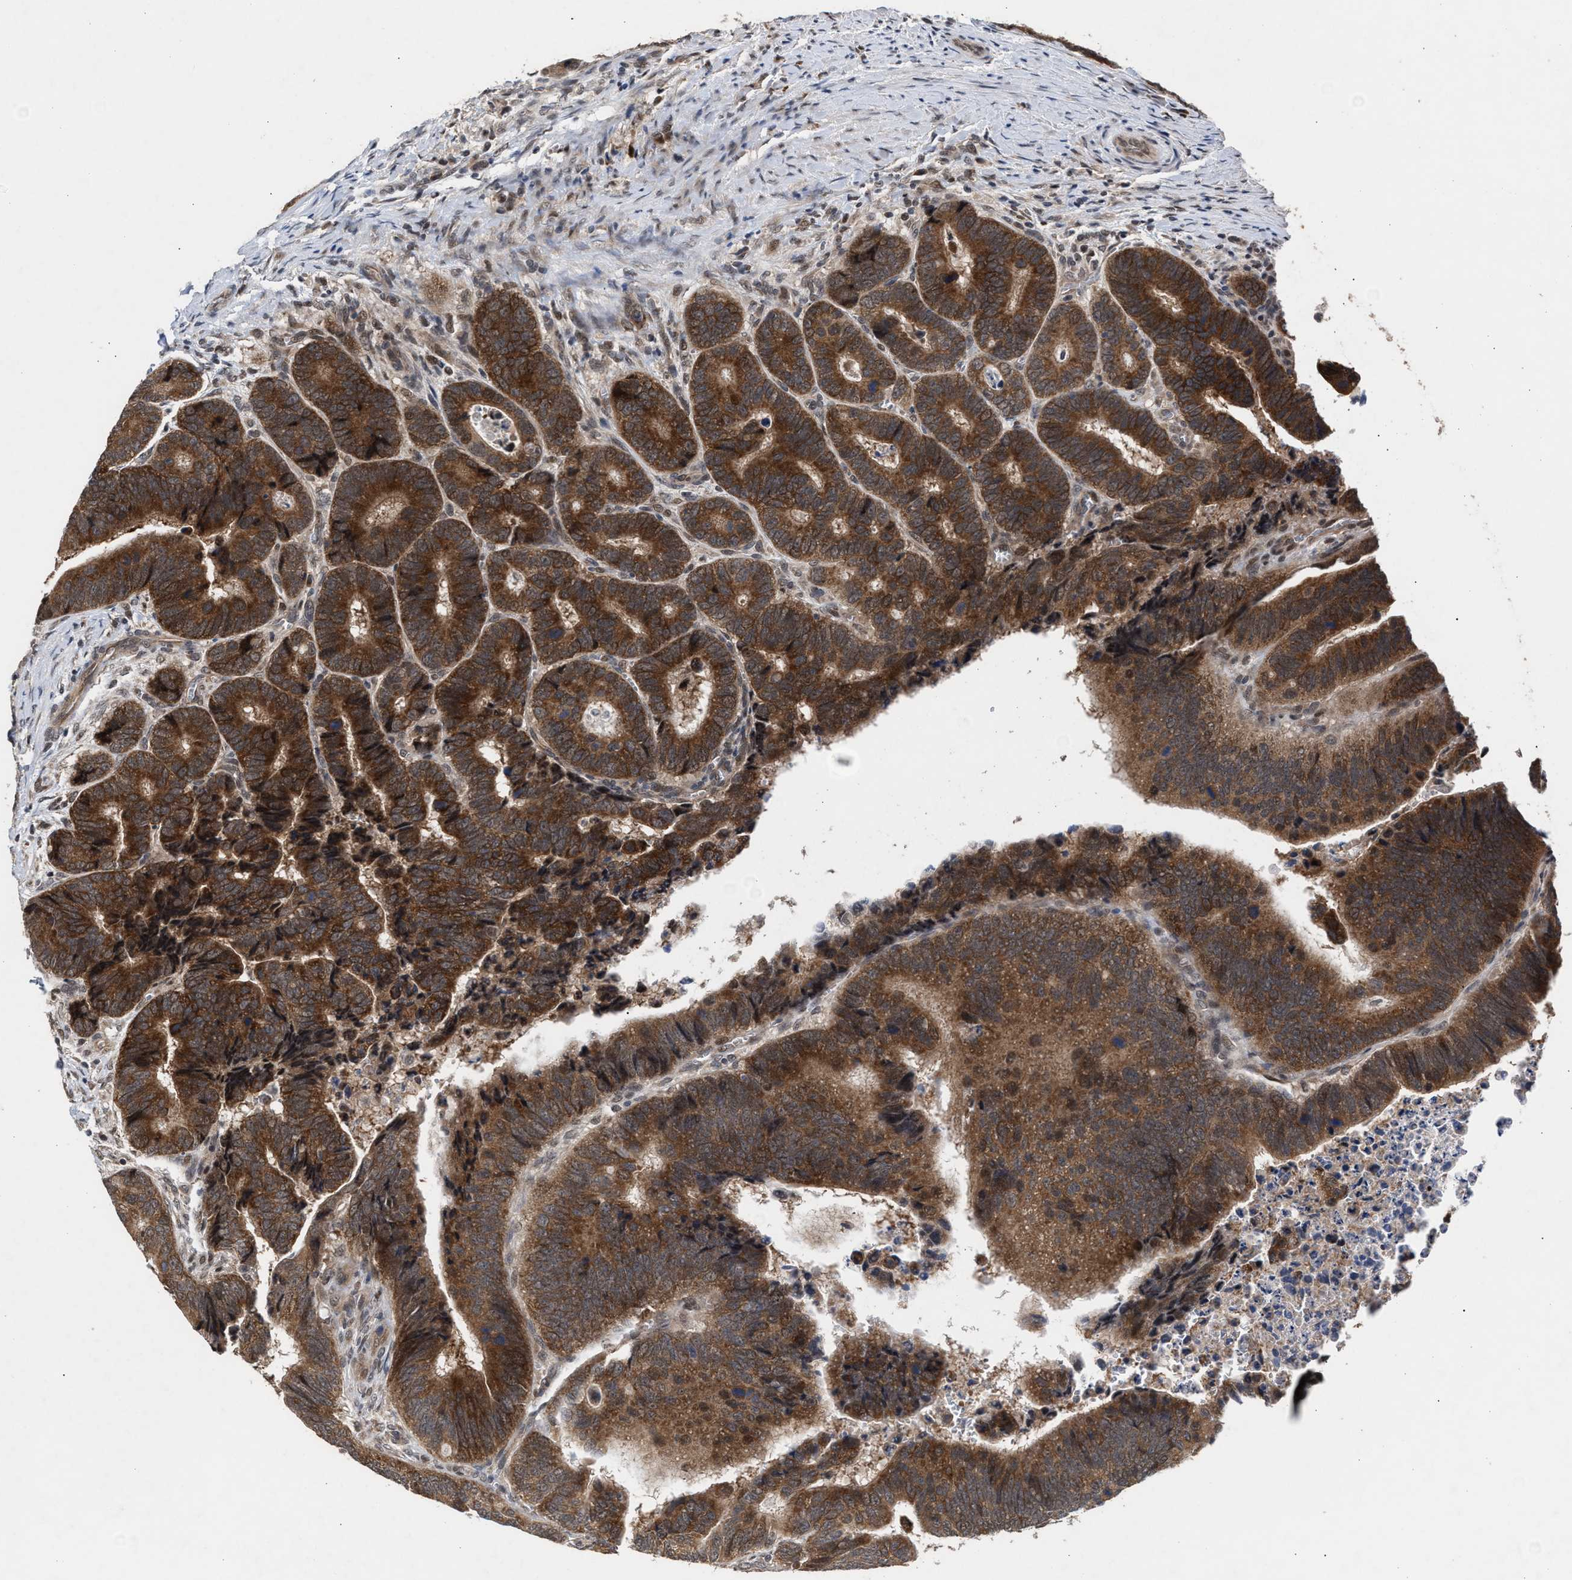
{"staining": {"intensity": "strong", "quantity": ">75%", "location": "cytoplasmic/membranous"}, "tissue": "colorectal cancer", "cell_type": "Tumor cells", "image_type": "cancer", "snomed": [{"axis": "morphology", "description": "Inflammation, NOS"}, {"axis": "morphology", "description": "Adenocarcinoma, NOS"}, {"axis": "topography", "description": "Colon"}], "caption": "IHC histopathology image of neoplastic tissue: human adenocarcinoma (colorectal) stained using immunohistochemistry (IHC) demonstrates high levels of strong protein expression localized specifically in the cytoplasmic/membranous of tumor cells, appearing as a cytoplasmic/membranous brown color.", "gene": "MKNK2", "patient": {"sex": "male", "age": 72}}